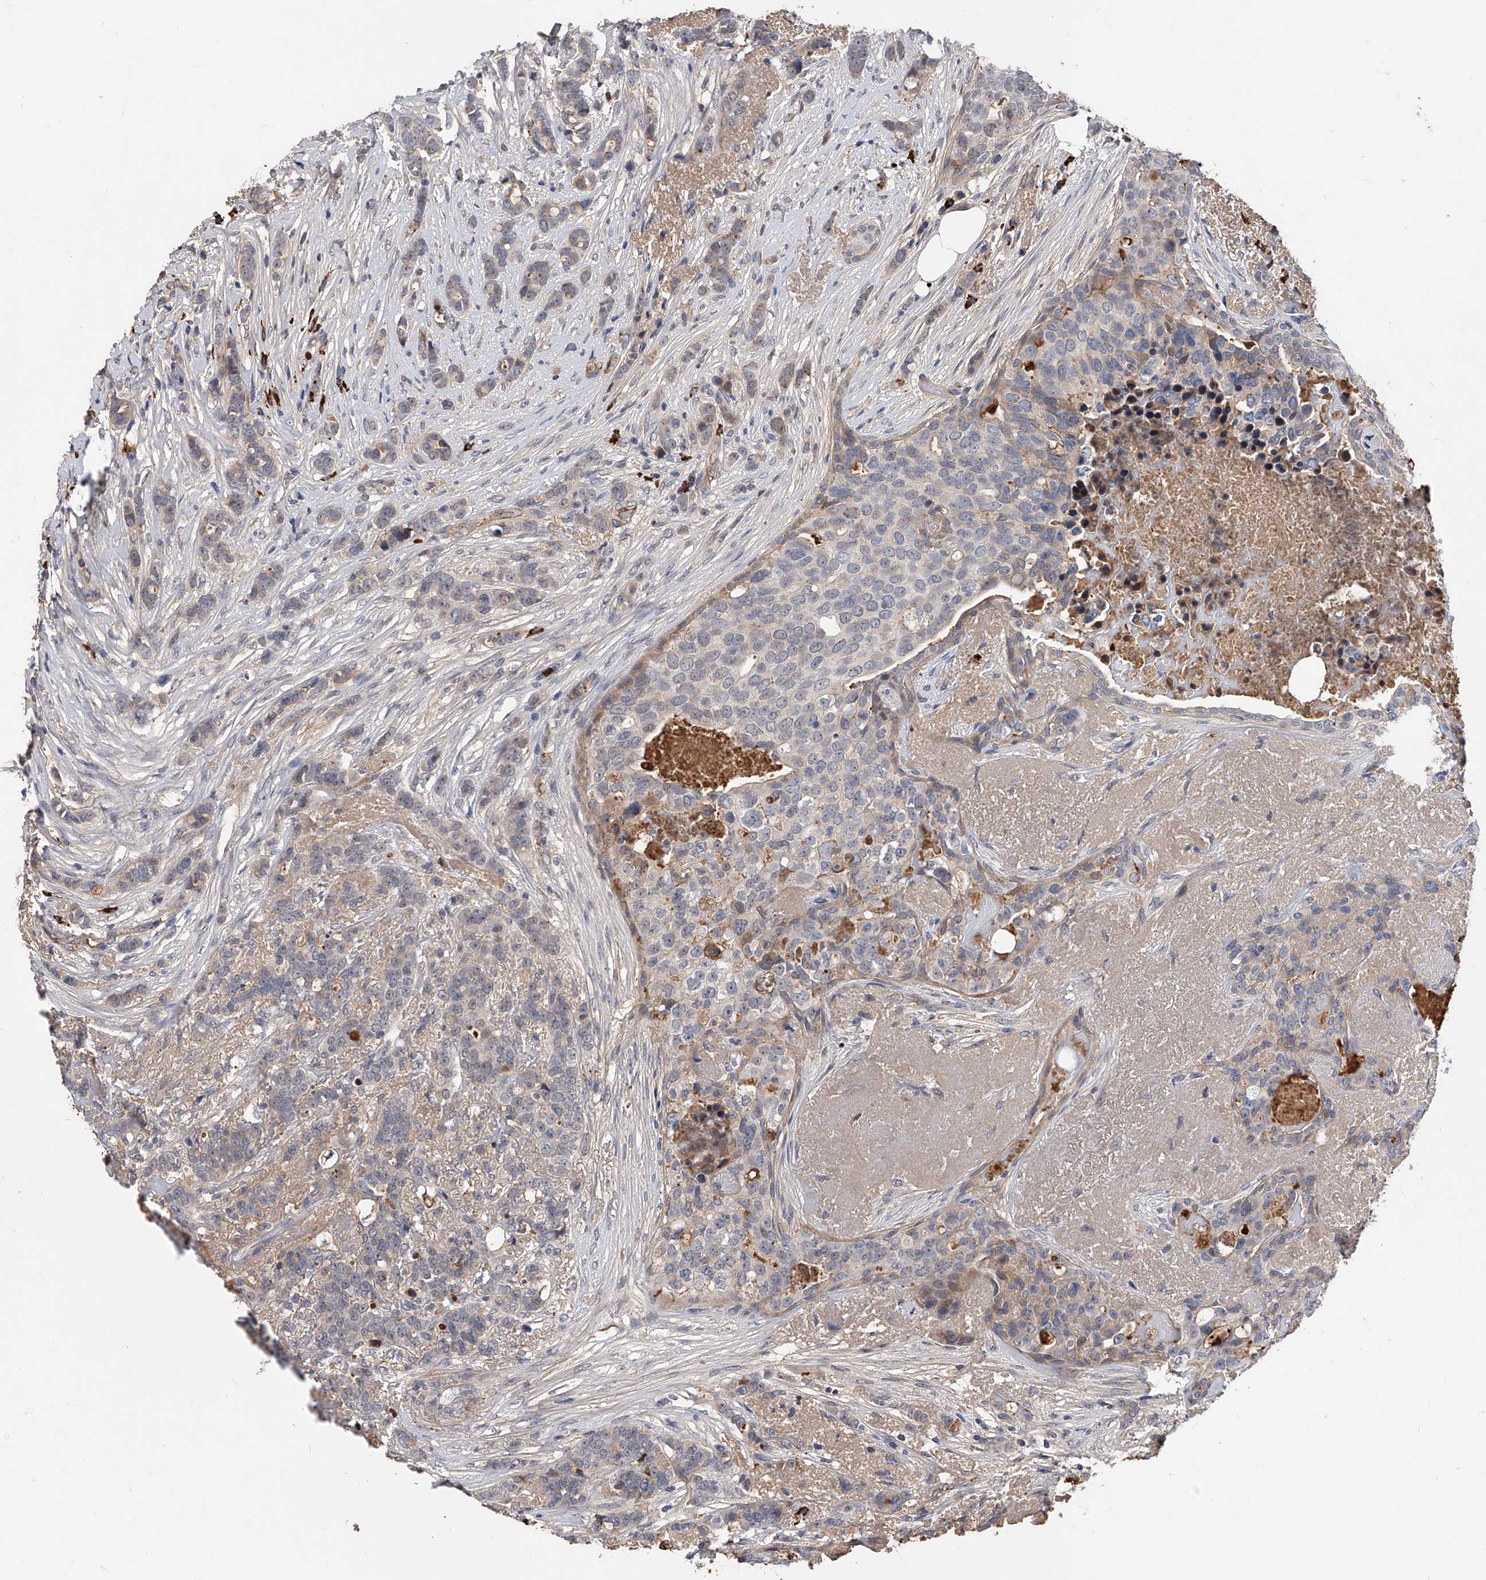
{"staining": {"intensity": "weak", "quantity": "<25%", "location": "cytoplasmic/membranous"}, "tissue": "breast cancer", "cell_type": "Tumor cells", "image_type": "cancer", "snomed": [{"axis": "morphology", "description": "Lobular carcinoma"}, {"axis": "topography", "description": "Breast"}], "caption": "Human breast lobular carcinoma stained for a protein using IHC exhibits no positivity in tumor cells.", "gene": "ZNF25", "patient": {"sex": "female", "age": 51}}